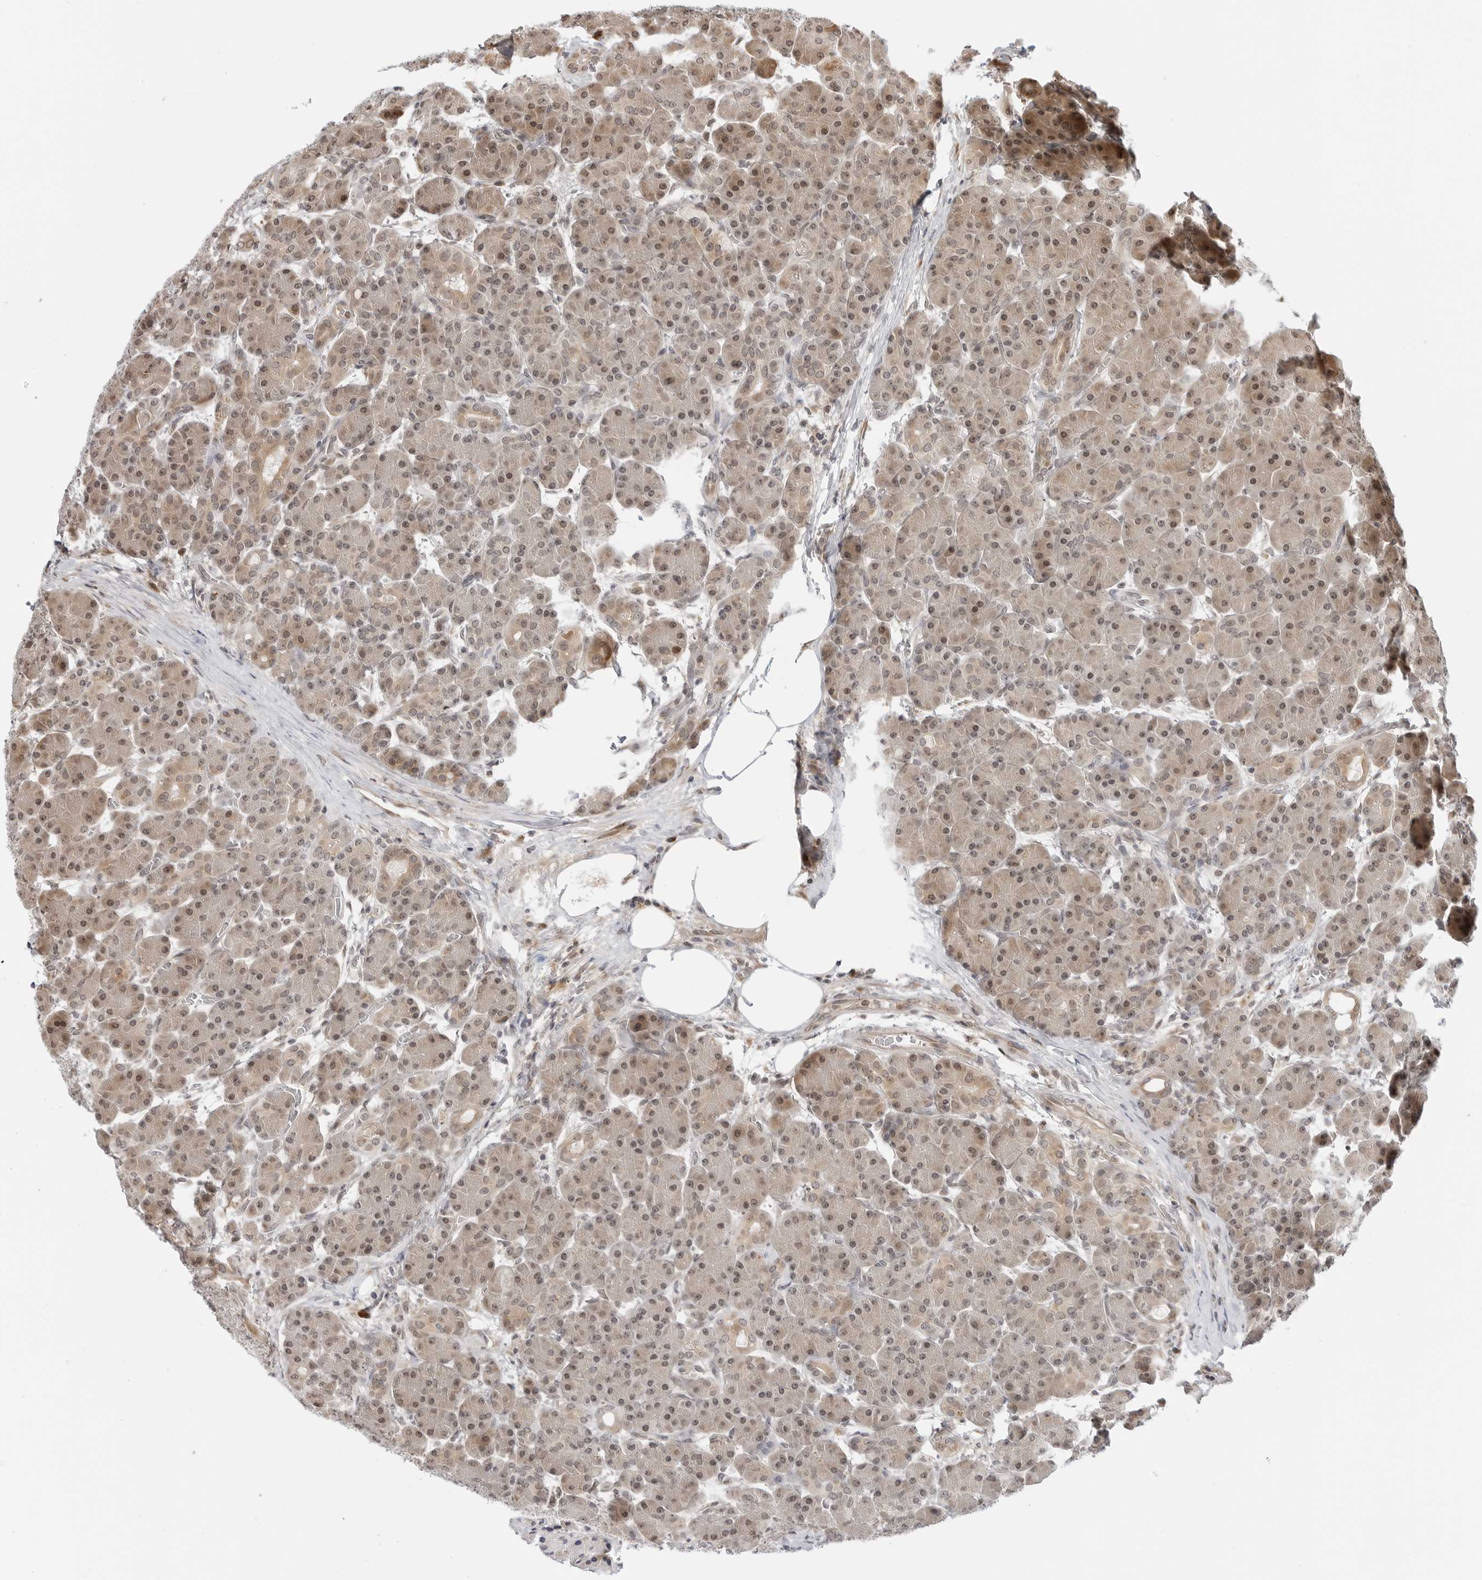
{"staining": {"intensity": "moderate", "quantity": "25%-75%", "location": "cytoplasmic/membranous,nuclear"}, "tissue": "pancreas", "cell_type": "Exocrine glandular cells", "image_type": "normal", "snomed": [{"axis": "morphology", "description": "Normal tissue, NOS"}, {"axis": "topography", "description": "Pancreas"}], "caption": "About 25%-75% of exocrine glandular cells in normal human pancreas exhibit moderate cytoplasmic/membranous,nuclear protein staining as visualized by brown immunohistochemical staining.", "gene": "TIPRL", "patient": {"sex": "male", "age": 63}}